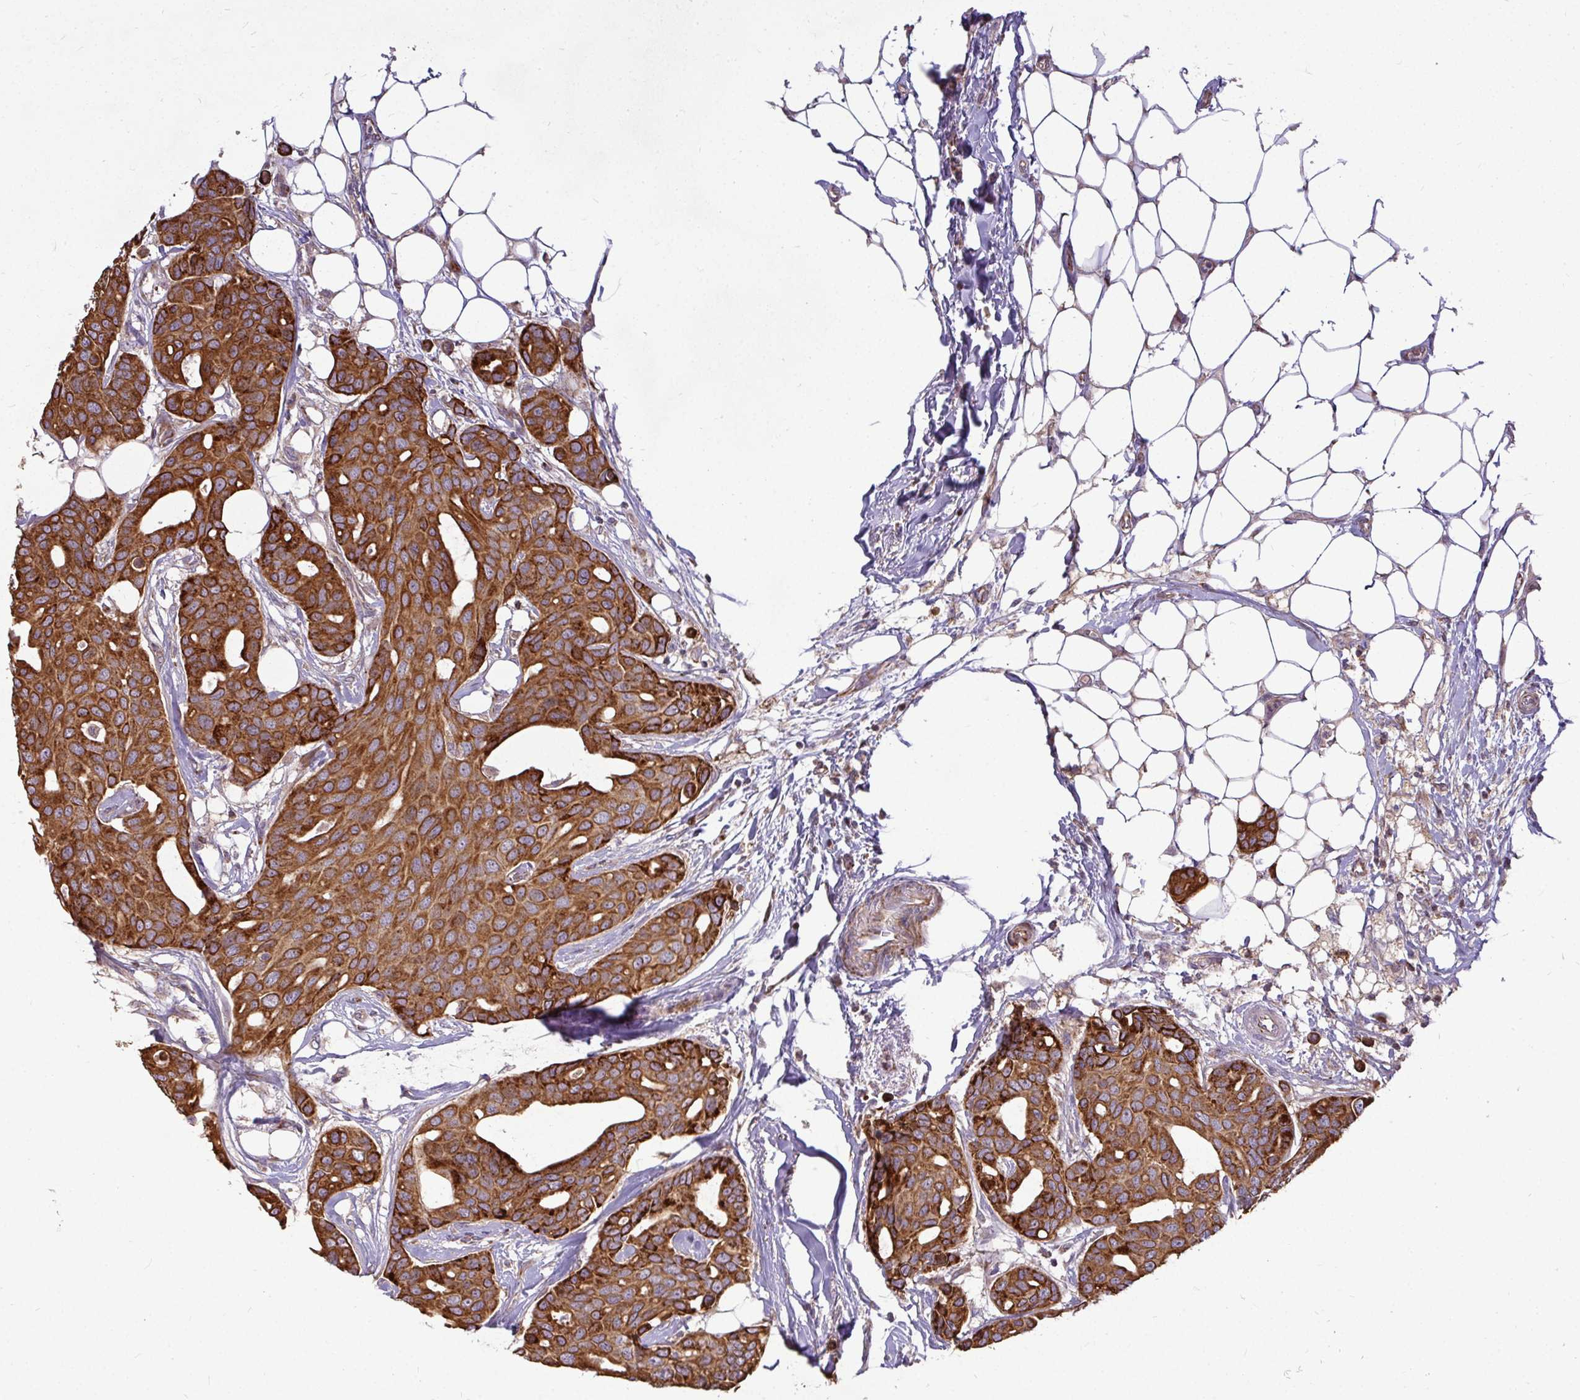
{"staining": {"intensity": "strong", "quantity": ">75%", "location": "cytoplasmic/membranous"}, "tissue": "breast cancer", "cell_type": "Tumor cells", "image_type": "cancer", "snomed": [{"axis": "morphology", "description": "Duct carcinoma"}, {"axis": "topography", "description": "Breast"}], "caption": "Immunohistochemical staining of human breast cancer reveals high levels of strong cytoplasmic/membranous protein expression in approximately >75% of tumor cells. (DAB (3,3'-diaminobenzidine) IHC with brightfield microscopy, high magnification).", "gene": "STRIP1", "patient": {"sex": "female", "age": 54}}